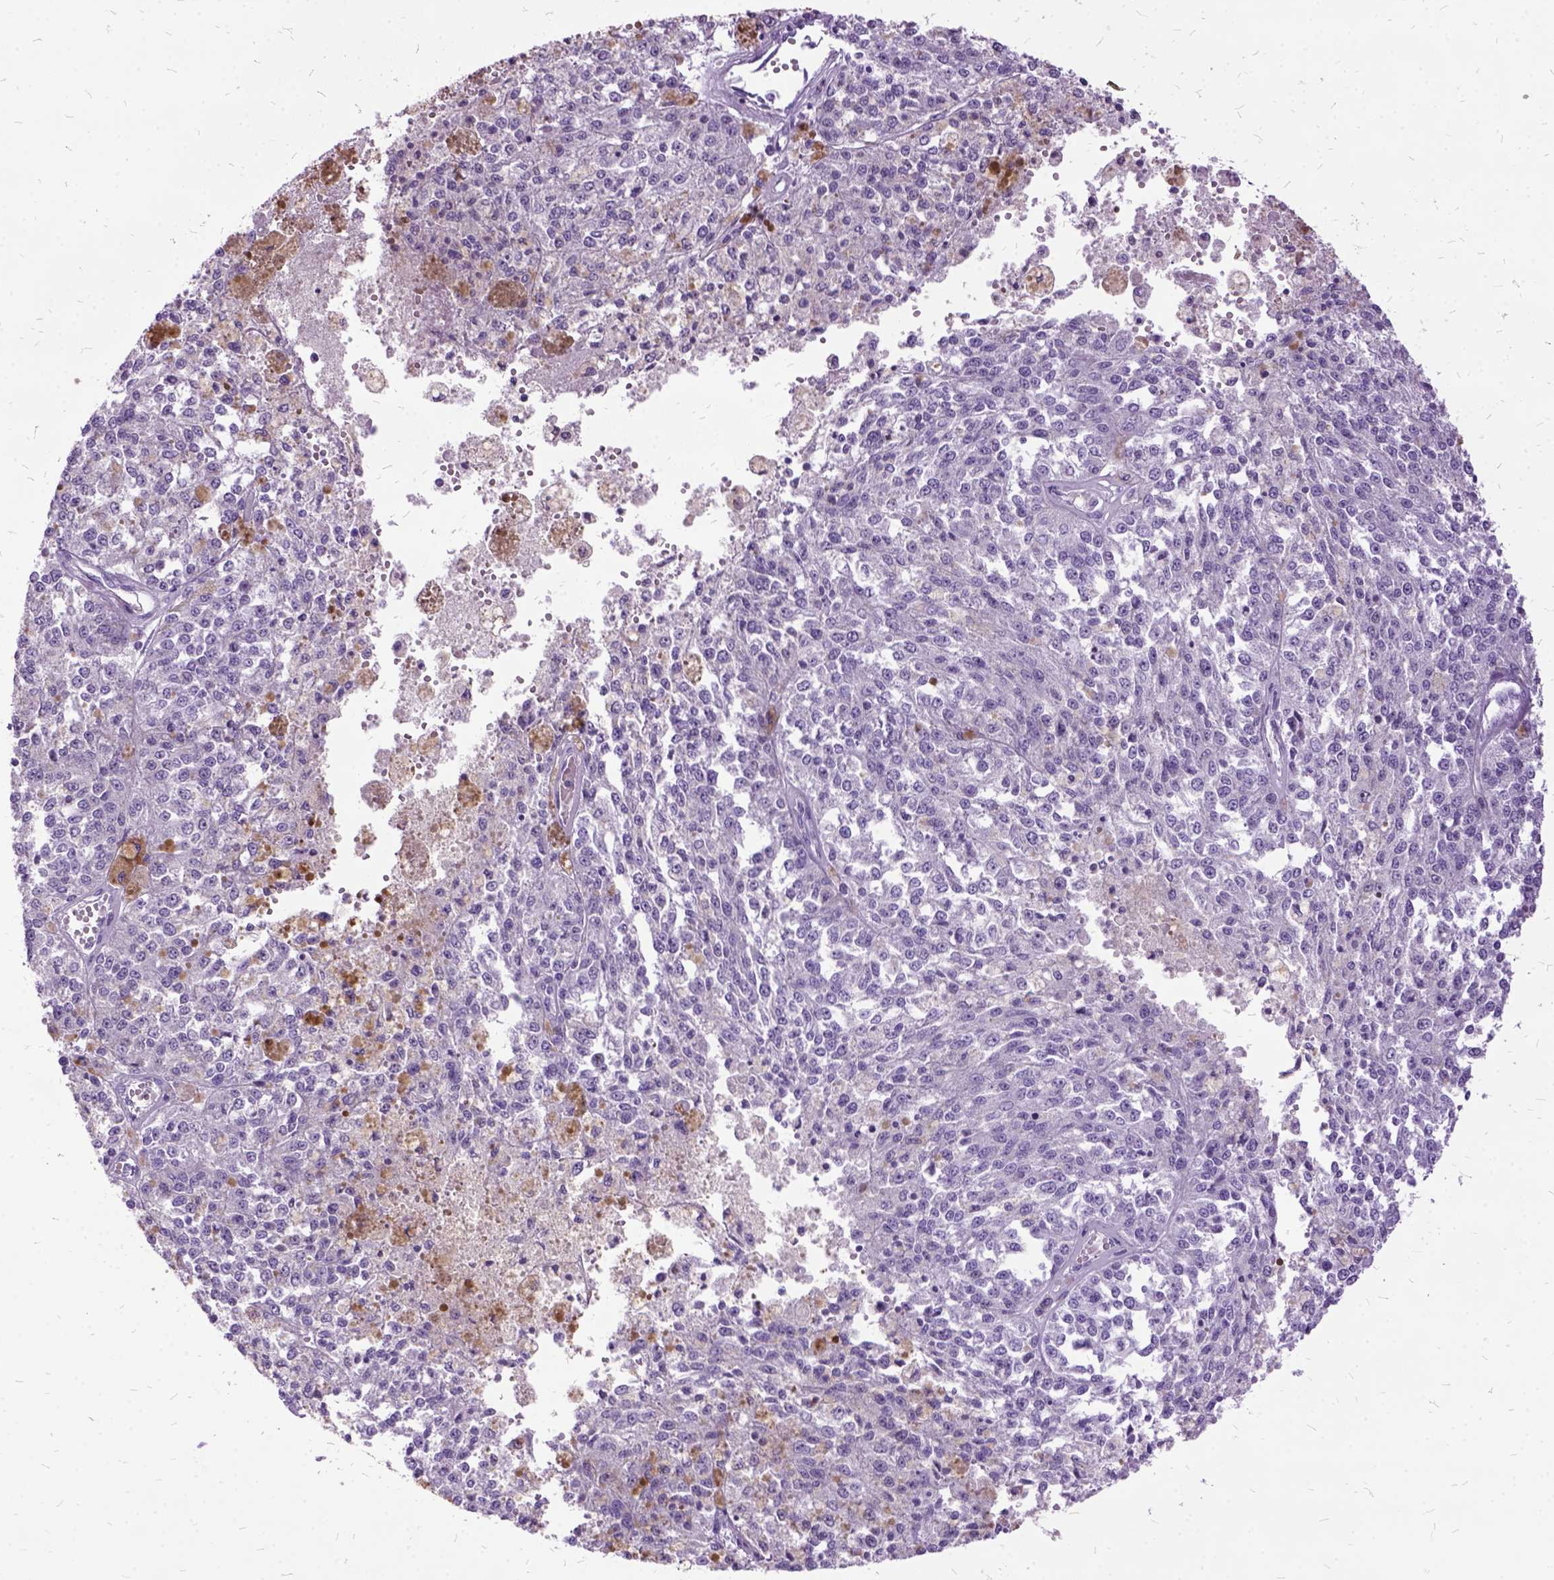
{"staining": {"intensity": "negative", "quantity": "none", "location": "none"}, "tissue": "melanoma", "cell_type": "Tumor cells", "image_type": "cancer", "snomed": [{"axis": "morphology", "description": "Malignant melanoma, Metastatic site"}, {"axis": "topography", "description": "Lymph node"}], "caption": "This is a histopathology image of immunohistochemistry staining of melanoma, which shows no positivity in tumor cells. (Brightfield microscopy of DAB immunohistochemistry at high magnification).", "gene": "MME", "patient": {"sex": "female", "age": 64}}